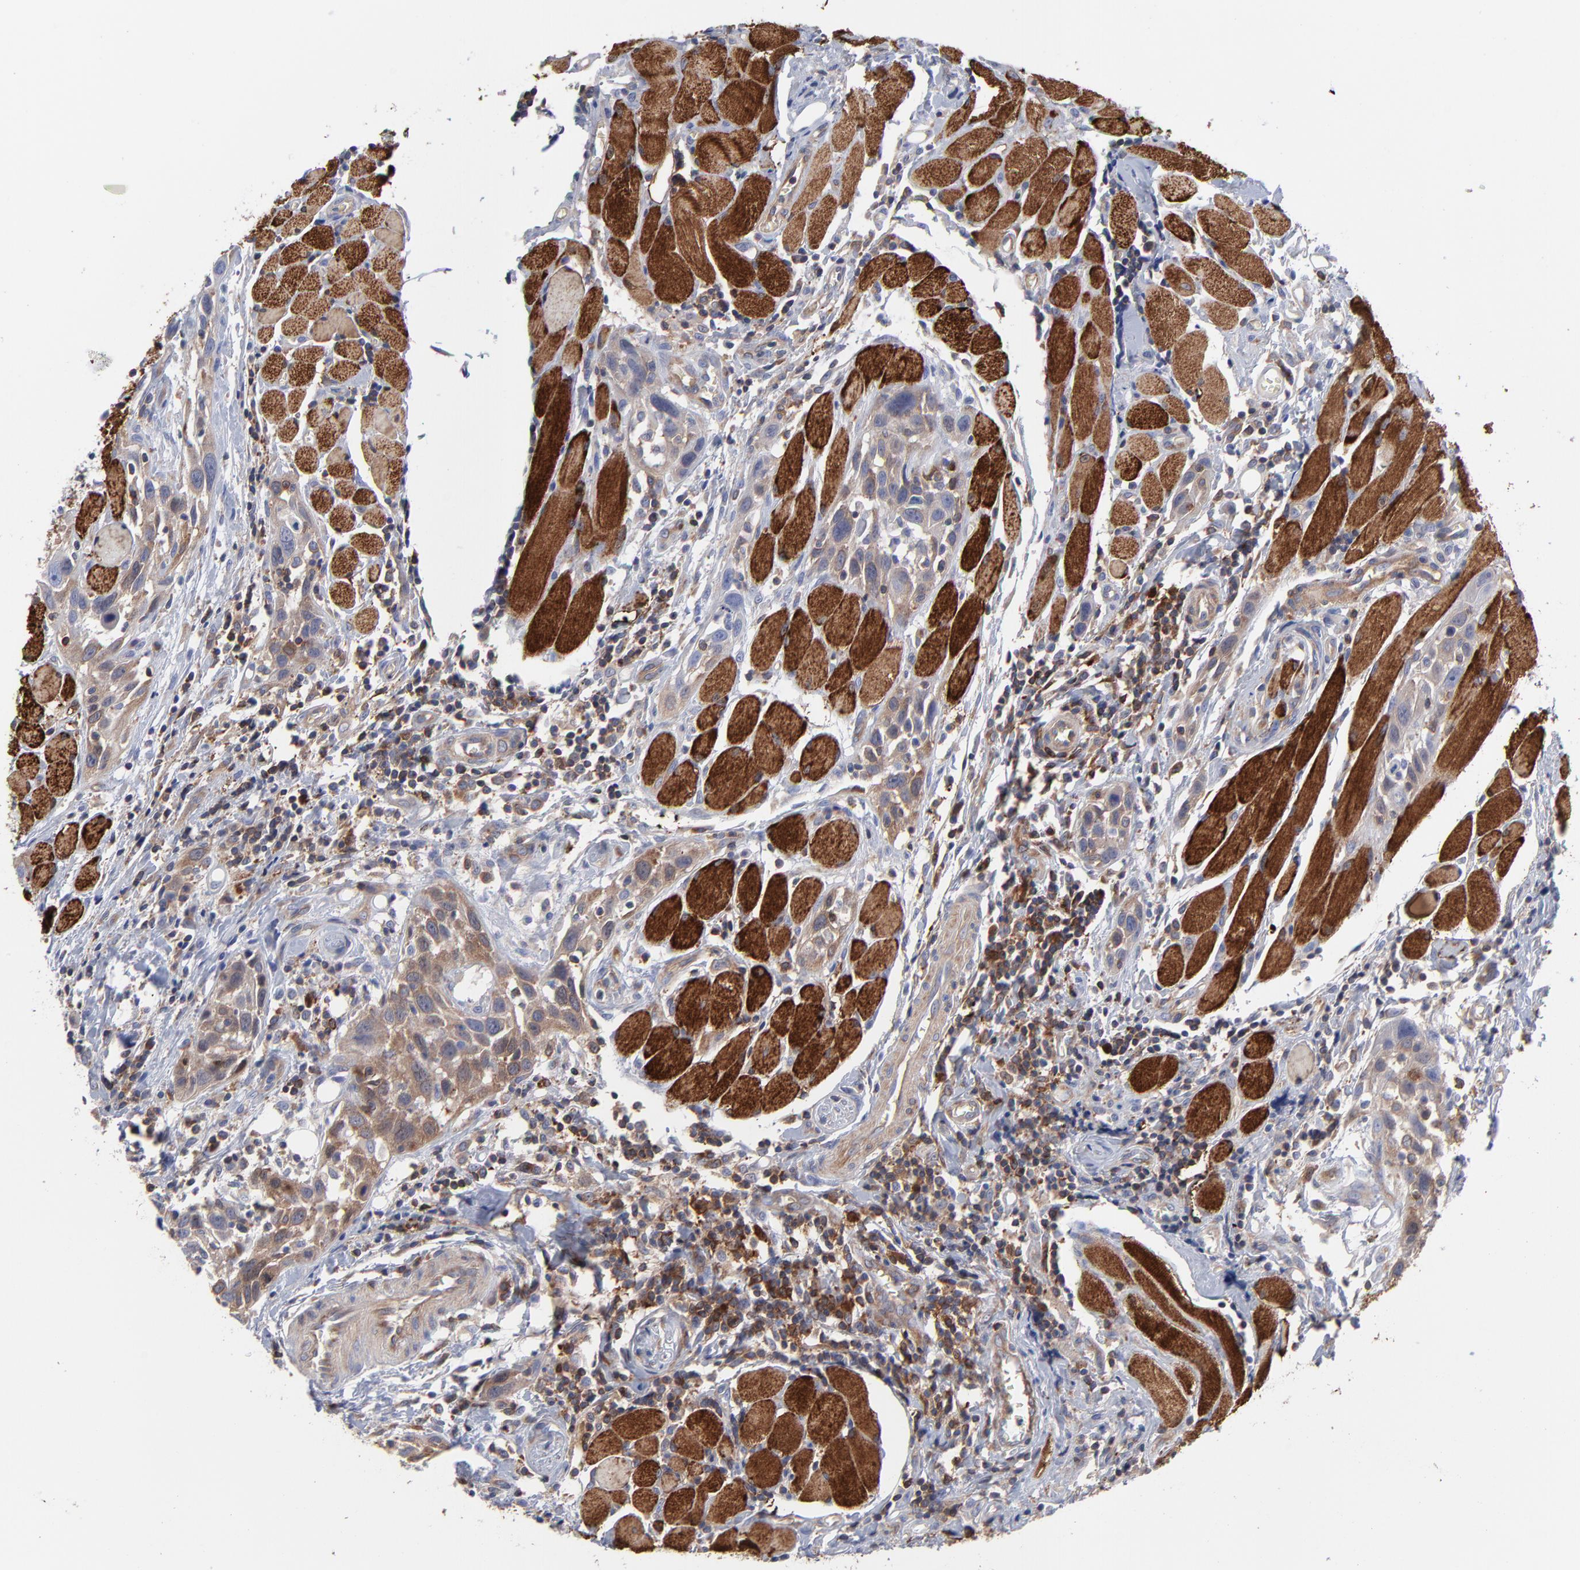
{"staining": {"intensity": "weak", "quantity": ">75%", "location": "cytoplasmic/membranous"}, "tissue": "head and neck cancer", "cell_type": "Tumor cells", "image_type": "cancer", "snomed": [{"axis": "morphology", "description": "Squamous cell carcinoma, NOS"}, {"axis": "topography", "description": "Oral tissue"}, {"axis": "topography", "description": "Head-Neck"}], "caption": "DAB immunohistochemical staining of human head and neck cancer (squamous cell carcinoma) displays weak cytoplasmic/membranous protein staining in about >75% of tumor cells.", "gene": "NFKBIA", "patient": {"sex": "female", "age": 50}}